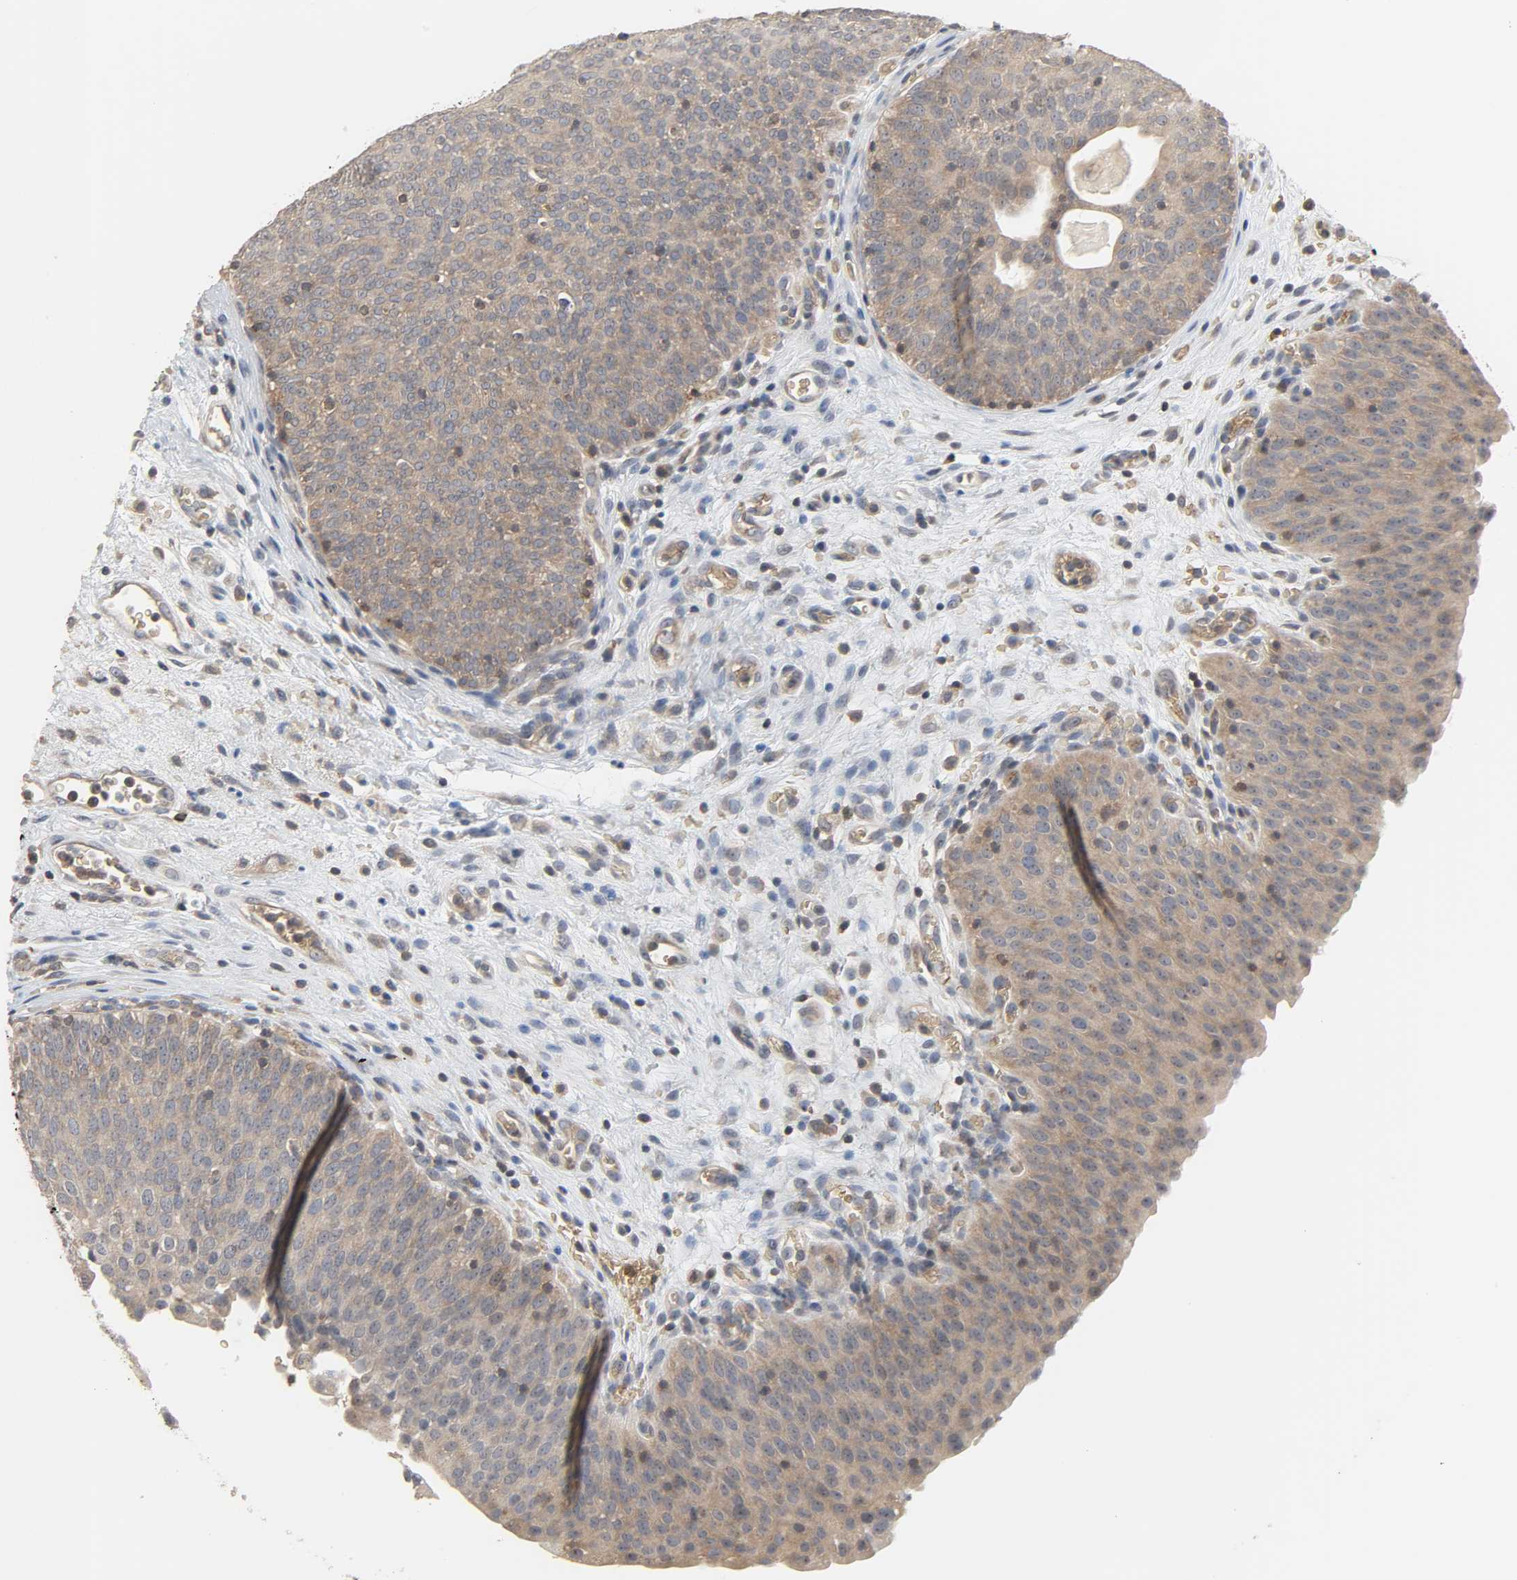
{"staining": {"intensity": "moderate", "quantity": ">75%", "location": "cytoplasmic/membranous"}, "tissue": "urinary bladder", "cell_type": "Urothelial cells", "image_type": "normal", "snomed": [{"axis": "morphology", "description": "Normal tissue, NOS"}, {"axis": "morphology", "description": "Dysplasia, NOS"}, {"axis": "topography", "description": "Urinary bladder"}], "caption": "Urothelial cells exhibit medium levels of moderate cytoplasmic/membranous staining in approximately >75% of cells in normal urinary bladder. (IHC, brightfield microscopy, high magnification).", "gene": "PLEKHA2", "patient": {"sex": "male", "age": 35}}